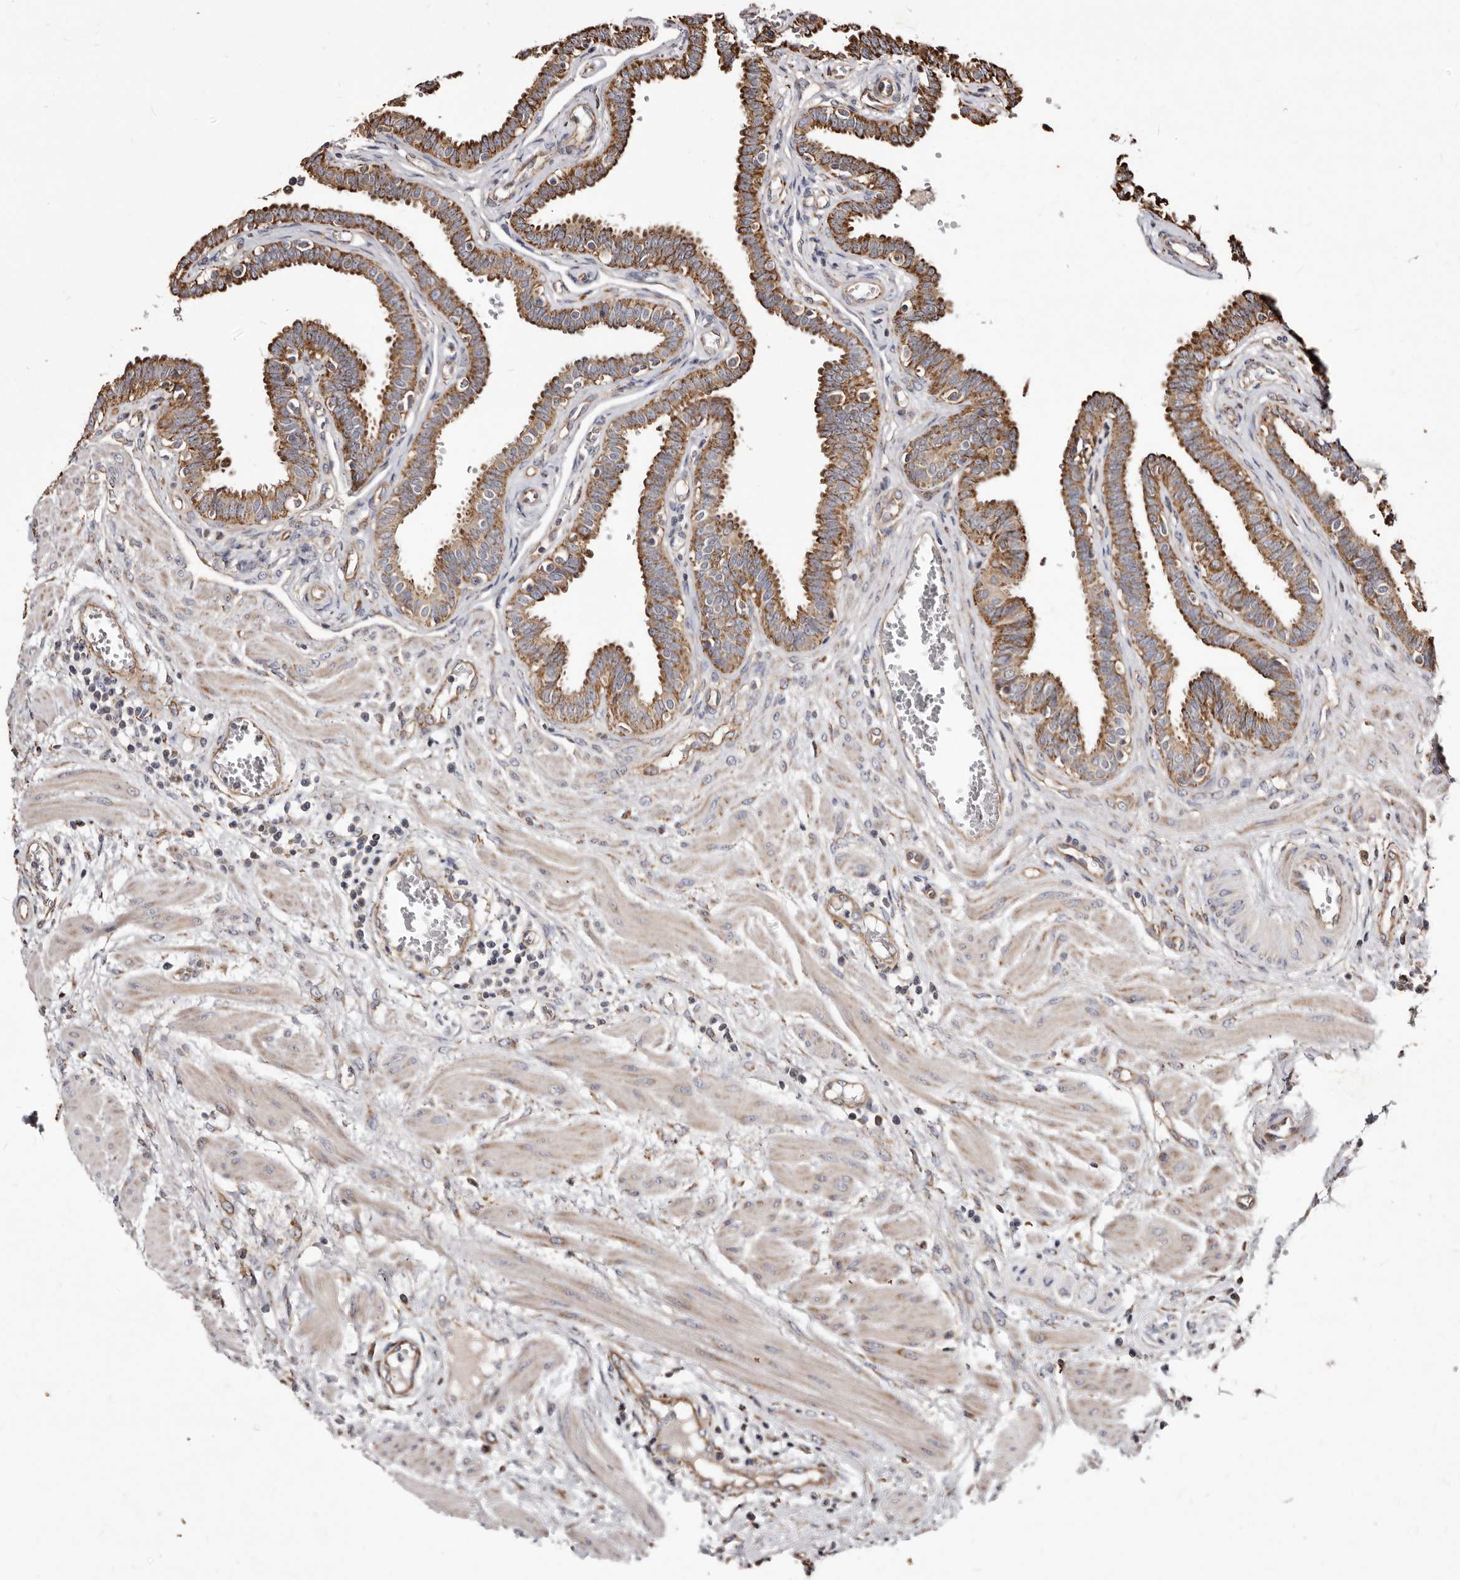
{"staining": {"intensity": "moderate", "quantity": ">75%", "location": "cytoplasmic/membranous"}, "tissue": "fallopian tube", "cell_type": "Glandular cells", "image_type": "normal", "snomed": [{"axis": "morphology", "description": "Normal tissue, NOS"}, {"axis": "topography", "description": "Fallopian tube"}], "caption": "There is medium levels of moderate cytoplasmic/membranous positivity in glandular cells of unremarkable fallopian tube, as demonstrated by immunohistochemical staining (brown color).", "gene": "LUZP1", "patient": {"sex": "female", "age": 32}}